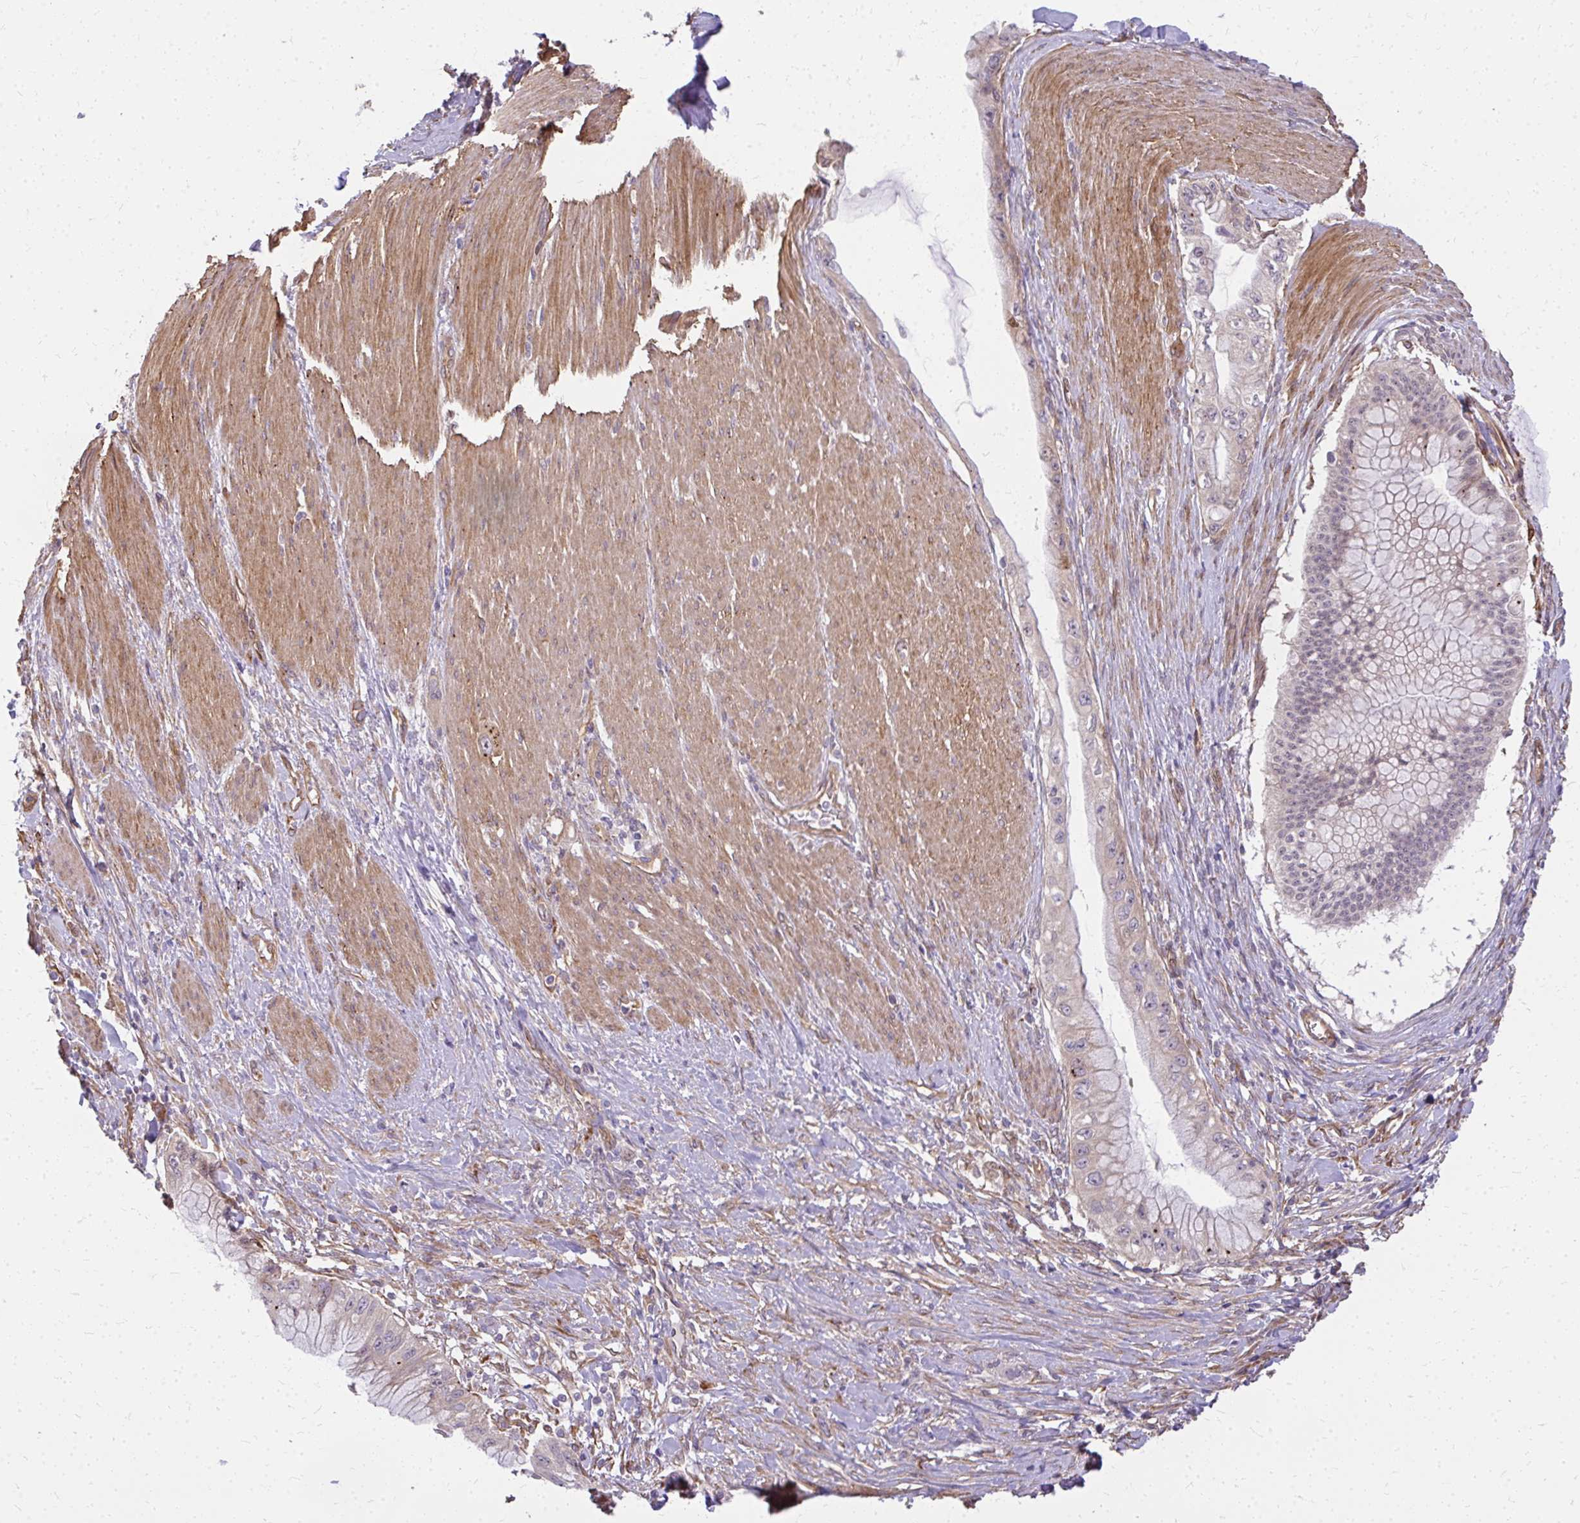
{"staining": {"intensity": "negative", "quantity": "none", "location": "none"}, "tissue": "pancreatic cancer", "cell_type": "Tumor cells", "image_type": "cancer", "snomed": [{"axis": "morphology", "description": "Adenocarcinoma, NOS"}, {"axis": "topography", "description": "Pancreas"}], "caption": "Immunohistochemistry photomicrograph of pancreatic adenocarcinoma stained for a protein (brown), which displays no expression in tumor cells.", "gene": "RSKR", "patient": {"sex": "male", "age": 48}}